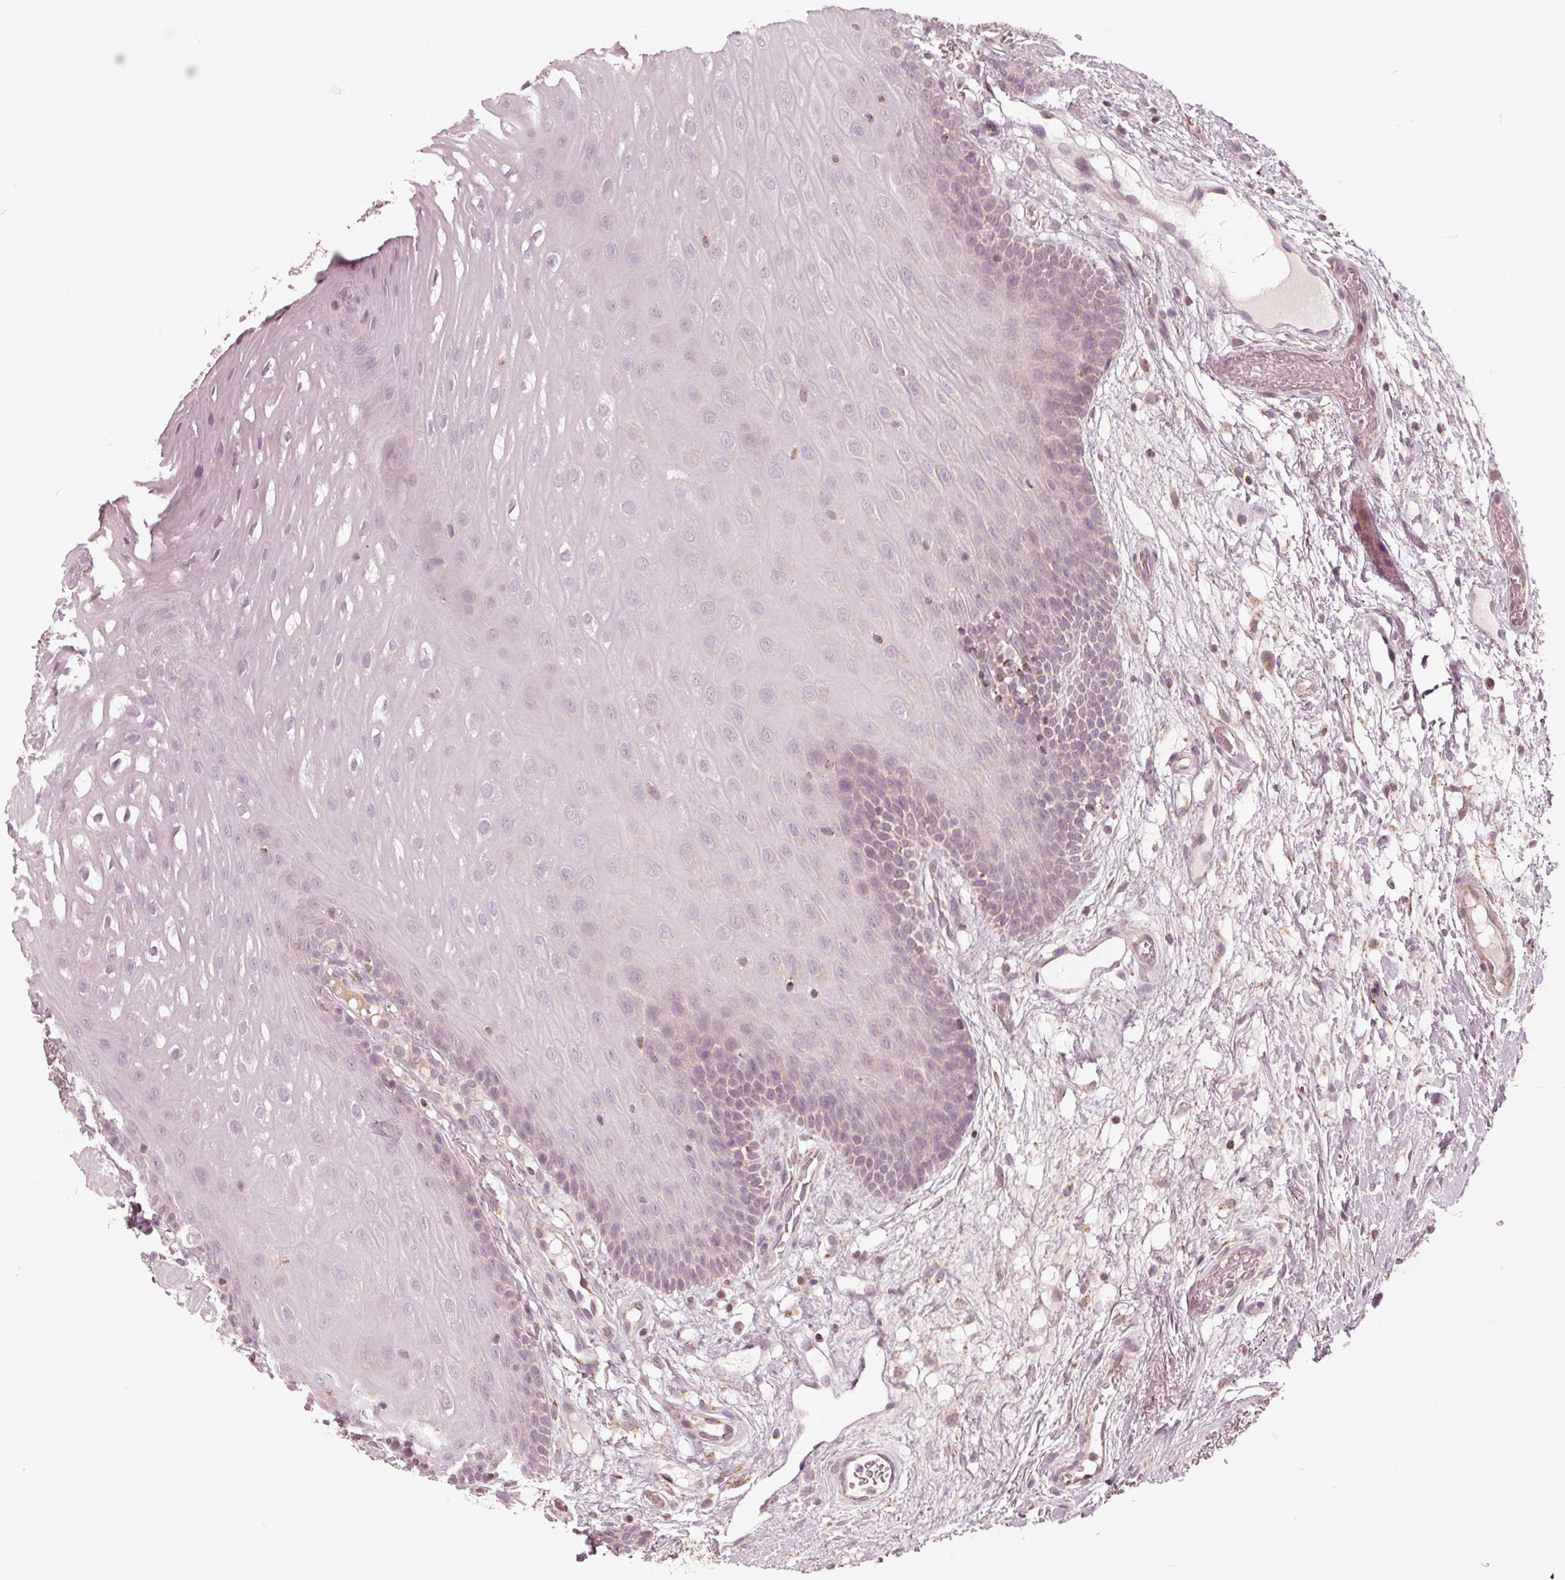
{"staining": {"intensity": "moderate", "quantity": "<25%", "location": "cytoplasmic/membranous"}, "tissue": "oral mucosa", "cell_type": "Squamous epithelial cells", "image_type": "normal", "snomed": [{"axis": "morphology", "description": "Normal tissue, NOS"}, {"axis": "morphology", "description": "Squamous cell carcinoma, NOS"}, {"axis": "topography", "description": "Oral tissue"}, {"axis": "topography", "description": "Head-Neck"}], "caption": "Immunohistochemistry image of normal human oral mucosa stained for a protein (brown), which reveals low levels of moderate cytoplasmic/membranous expression in about <25% of squamous epithelial cells.", "gene": "DCAF4L2", "patient": {"sex": "male", "age": 78}}